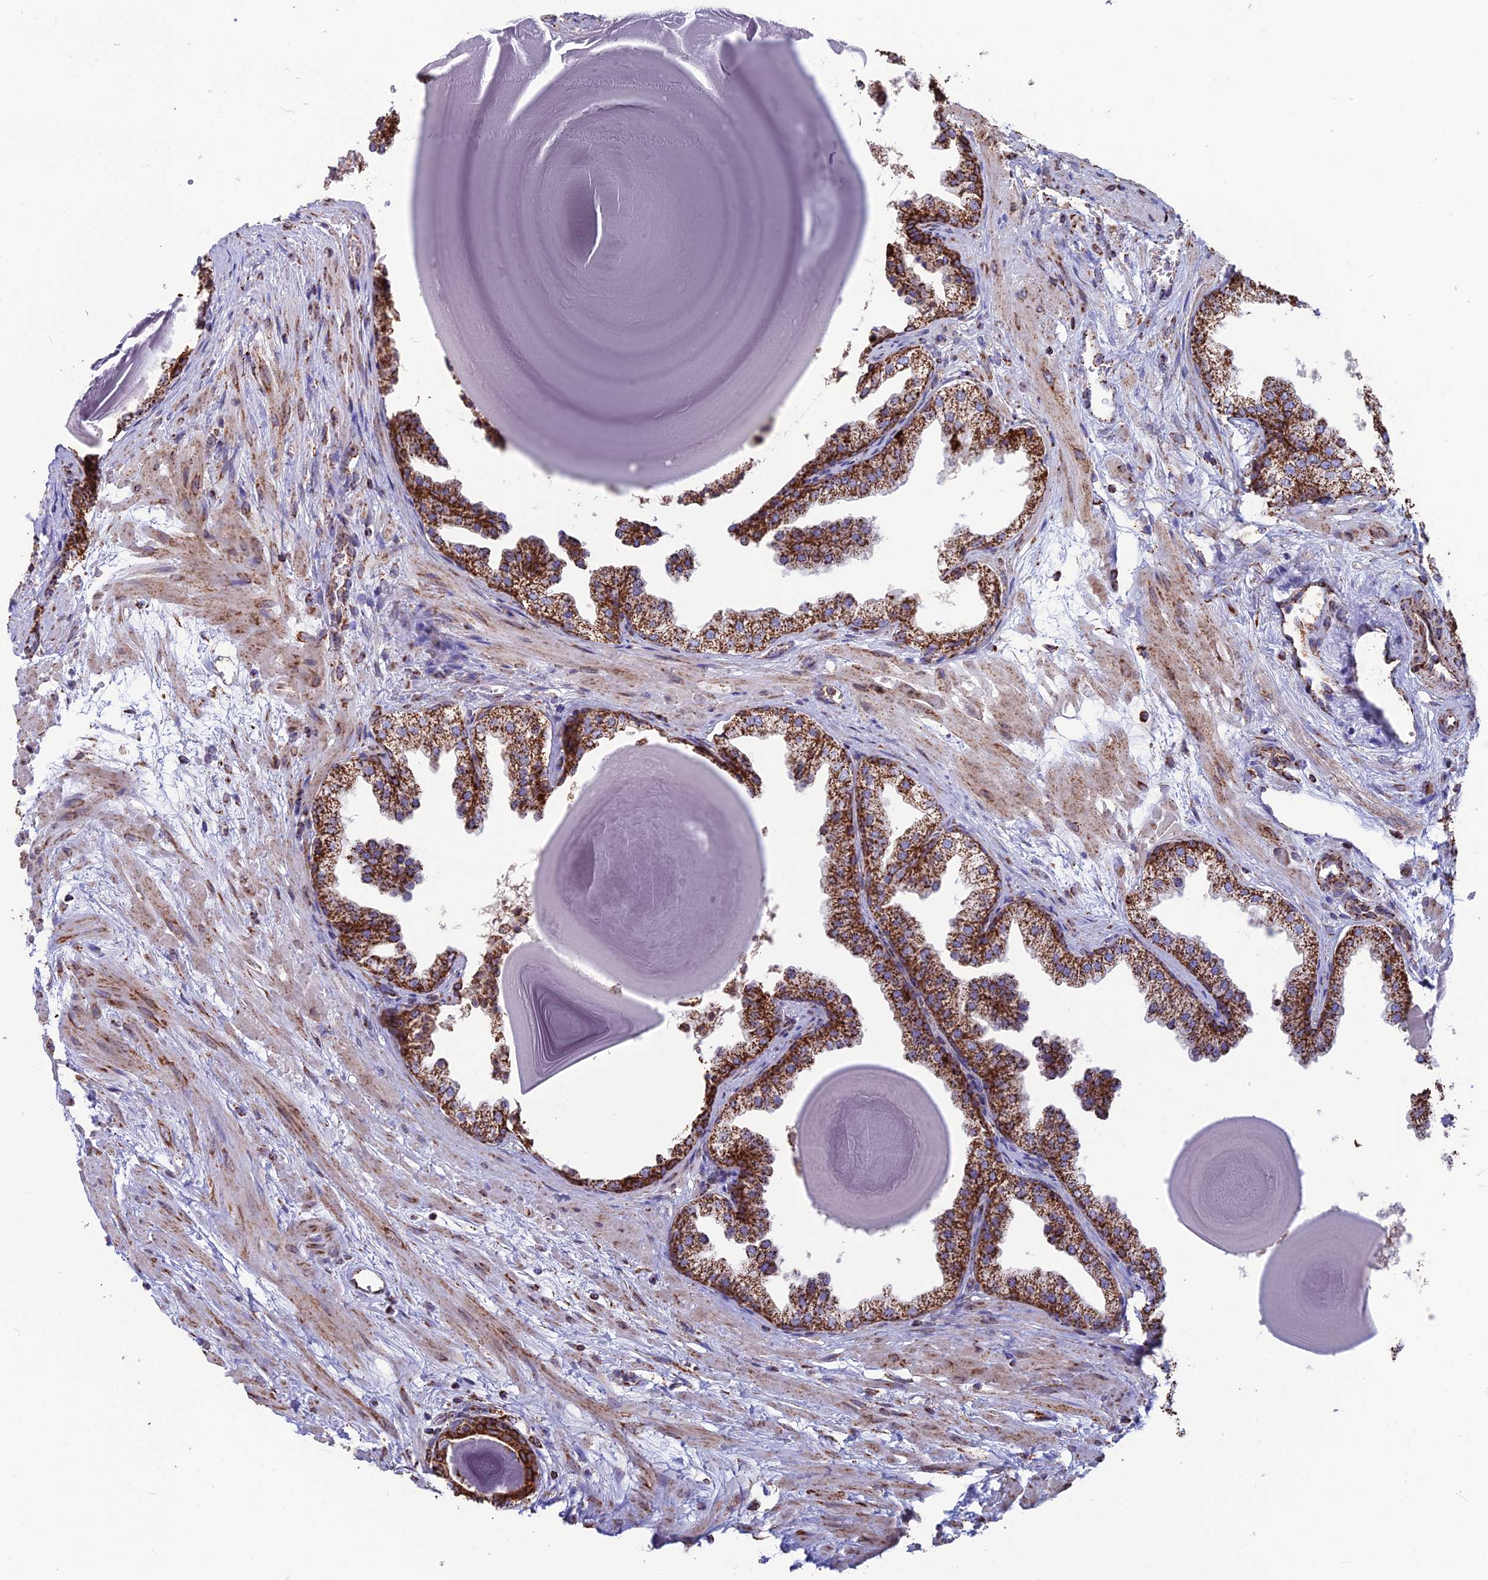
{"staining": {"intensity": "strong", "quantity": ">75%", "location": "cytoplasmic/membranous"}, "tissue": "prostate", "cell_type": "Glandular cells", "image_type": "normal", "snomed": [{"axis": "morphology", "description": "Normal tissue, NOS"}, {"axis": "topography", "description": "Prostate"}], "caption": "Immunohistochemical staining of normal prostate reveals >75% levels of strong cytoplasmic/membranous protein expression in approximately >75% of glandular cells.", "gene": "CS", "patient": {"sex": "male", "age": 48}}